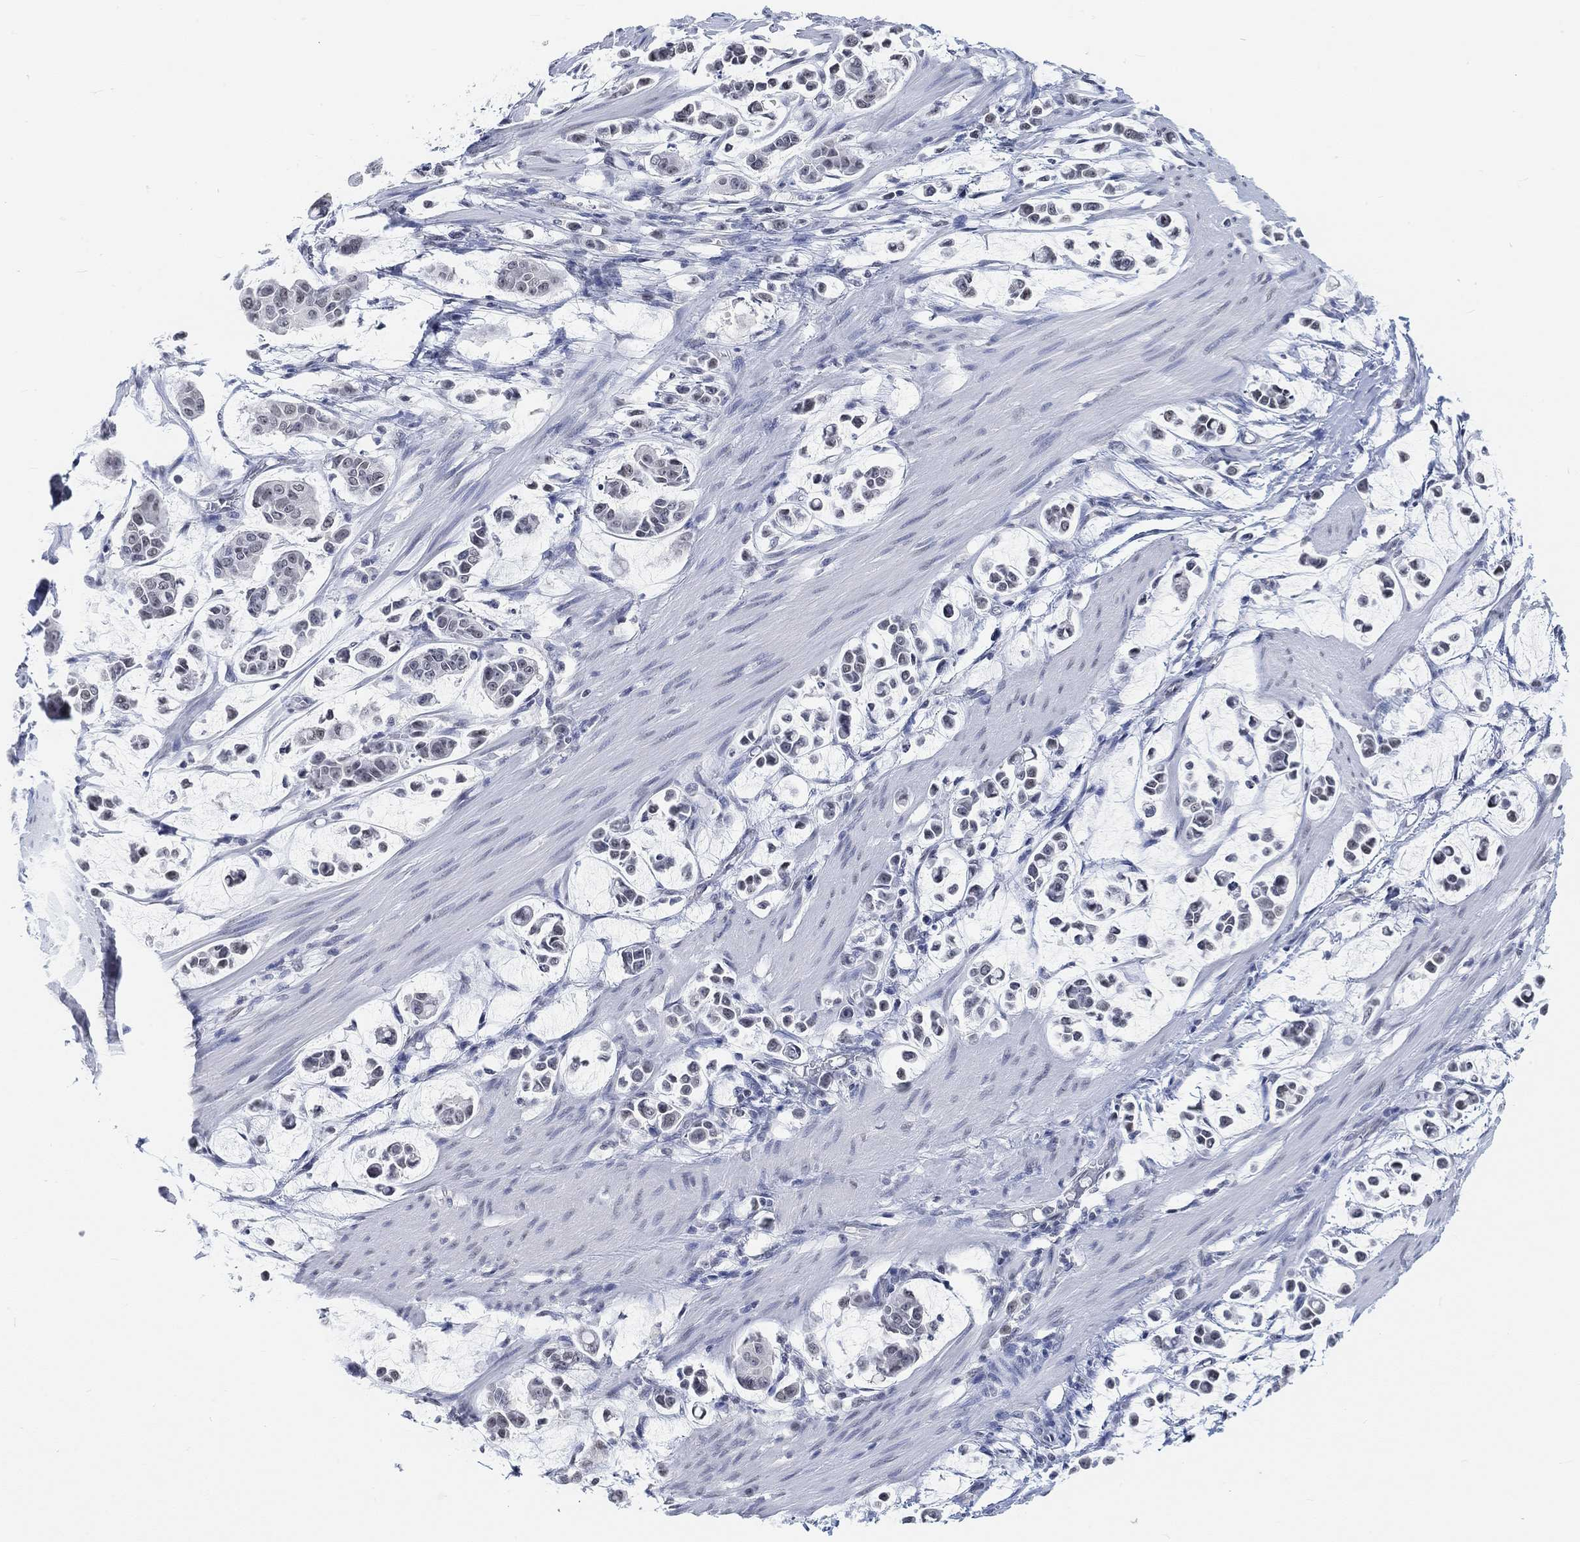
{"staining": {"intensity": "negative", "quantity": "none", "location": "none"}, "tissue": "stomach cancer", "cell_type": "Tumor cells", "image_type": "cancer", "snomed": [{"axis": "morphology", "description": "Adenocarcinoma, NOS"}, {"axis": "topography", "description": "Stomach"}], "caption": "DAB immunohistochemical staining of stomach cancer (adenocarcinoma) reveals no significant positivity in tumor cells.", "gene": "PURG", "patient": {"sex": "male", "age": 82}}